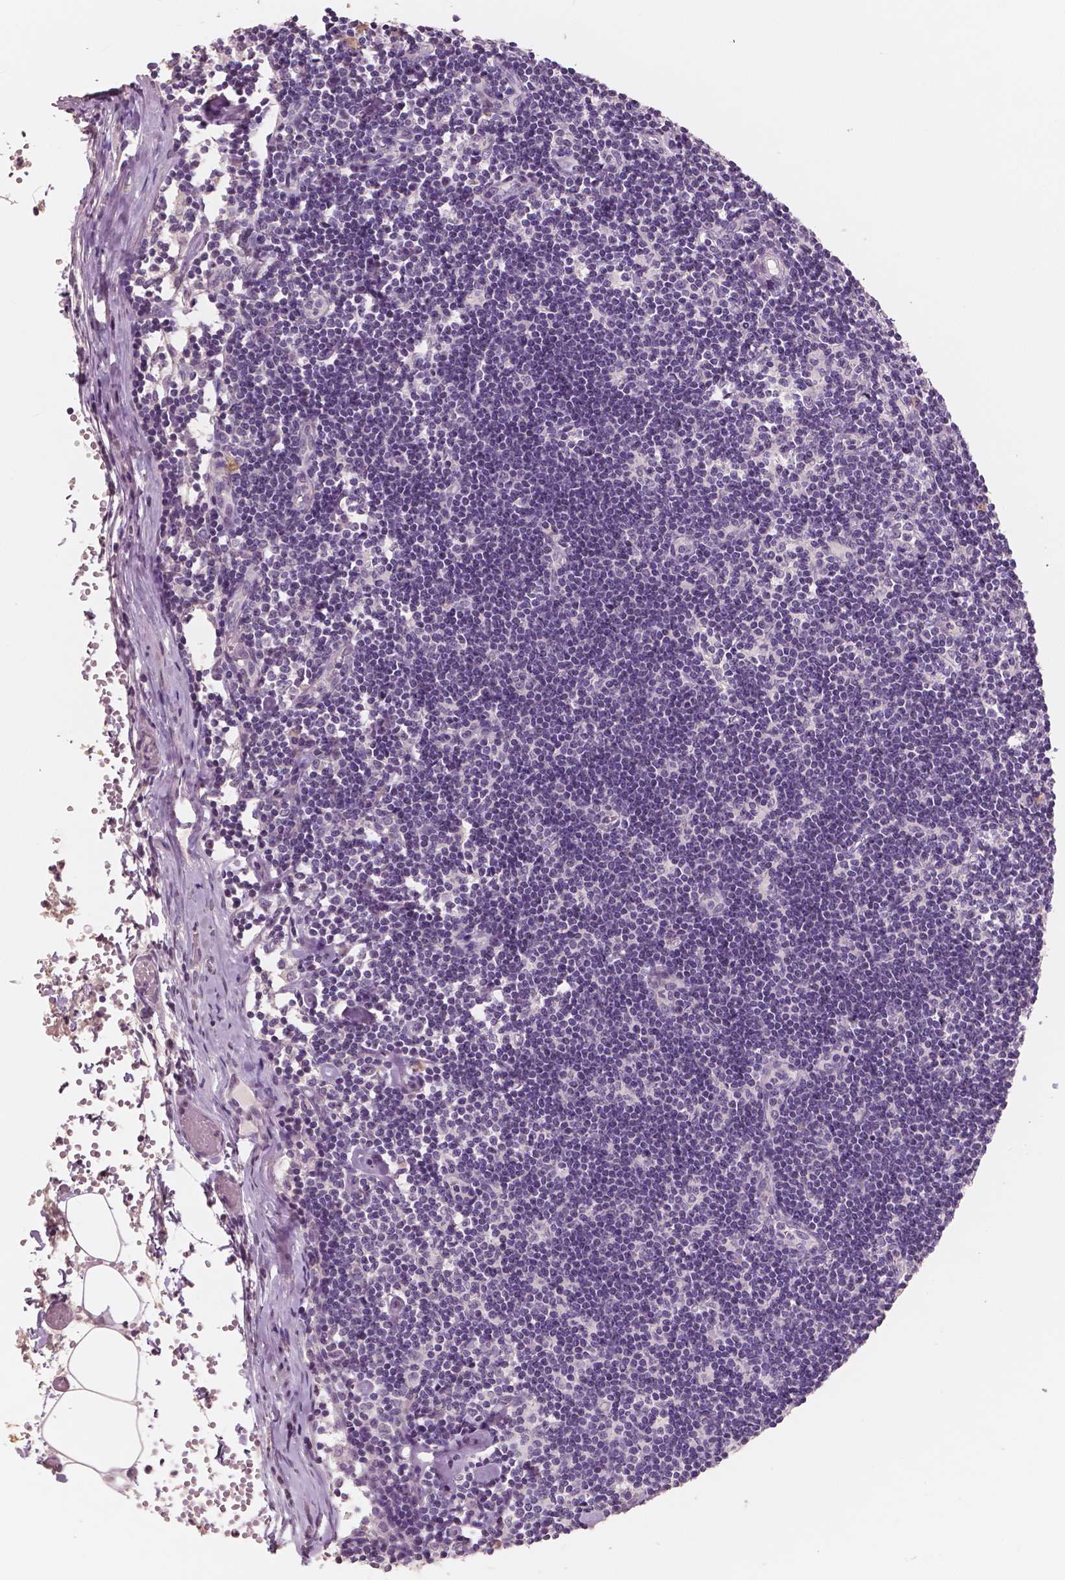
{"staining": {"intensity": "negative", "quantity": "none", "location": "none"}, "tissue": "lymph node", "cell_type": "Germinal center cells", "image_type": "normal", "snomed": [{"axis": "morphology", "description": "Normal tissue, NOS"}, {"axis": "topography", "description": "Lymph node"}], "caption": "An immunohistochemistry (IHC) histopathology image of benign lymph node is shown. There is no staining in germinal center cells of lymph node.", "gene": "NECAB1", "patient": {"sex": "female", "age": 42}}